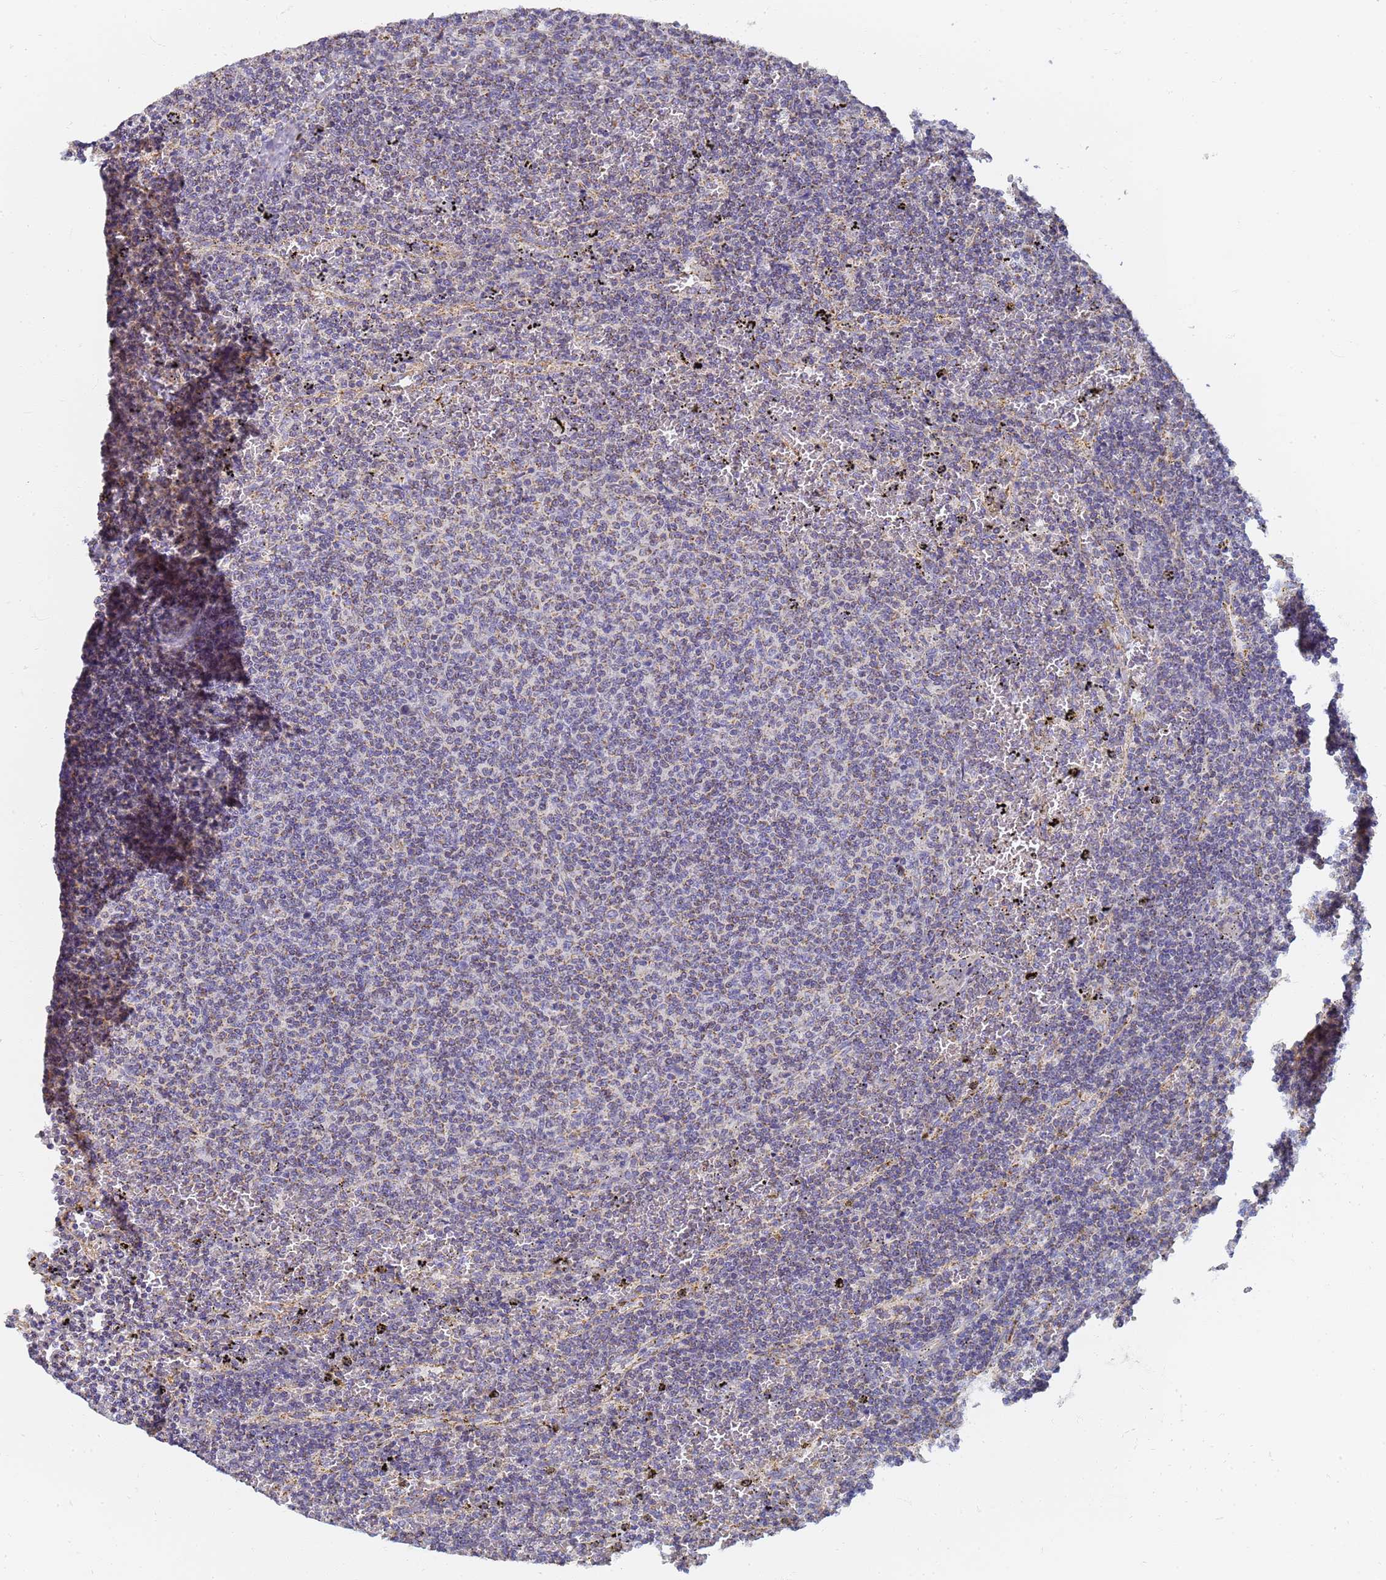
{"staining": {"intensity": "moderate", "quantity": "25%-75%", "location": "cytoplasmic/membranous"}, "tissue": "lymphoma", "cell_type": "Tumor cells", "image_type": "cancer", "snomed": [{"axis": "morphology", "description": "Malignant lymphoma, non-Hodgkin's type, Low grade"}, {"axis": "topography", "description": "Spleen"}], "caption": "High-magnification brightfield microscopy of low-grade malignant lymphoma, non-Hodgkin's type stained with DAB (3,3'-diaminobenzidine) (brown) and counterstained with hematoxylin (blue). tumor cells exhibit moderate cytoplasmic/membranous staining is appreciated in approximately25%-75% of cells. (Stains: DAB in brown, nuclei in blue, Microscopy: brightfield microscopy at high magnification).", "gene": "UTP23", "patient": {"sex": "female", "age": 50}}